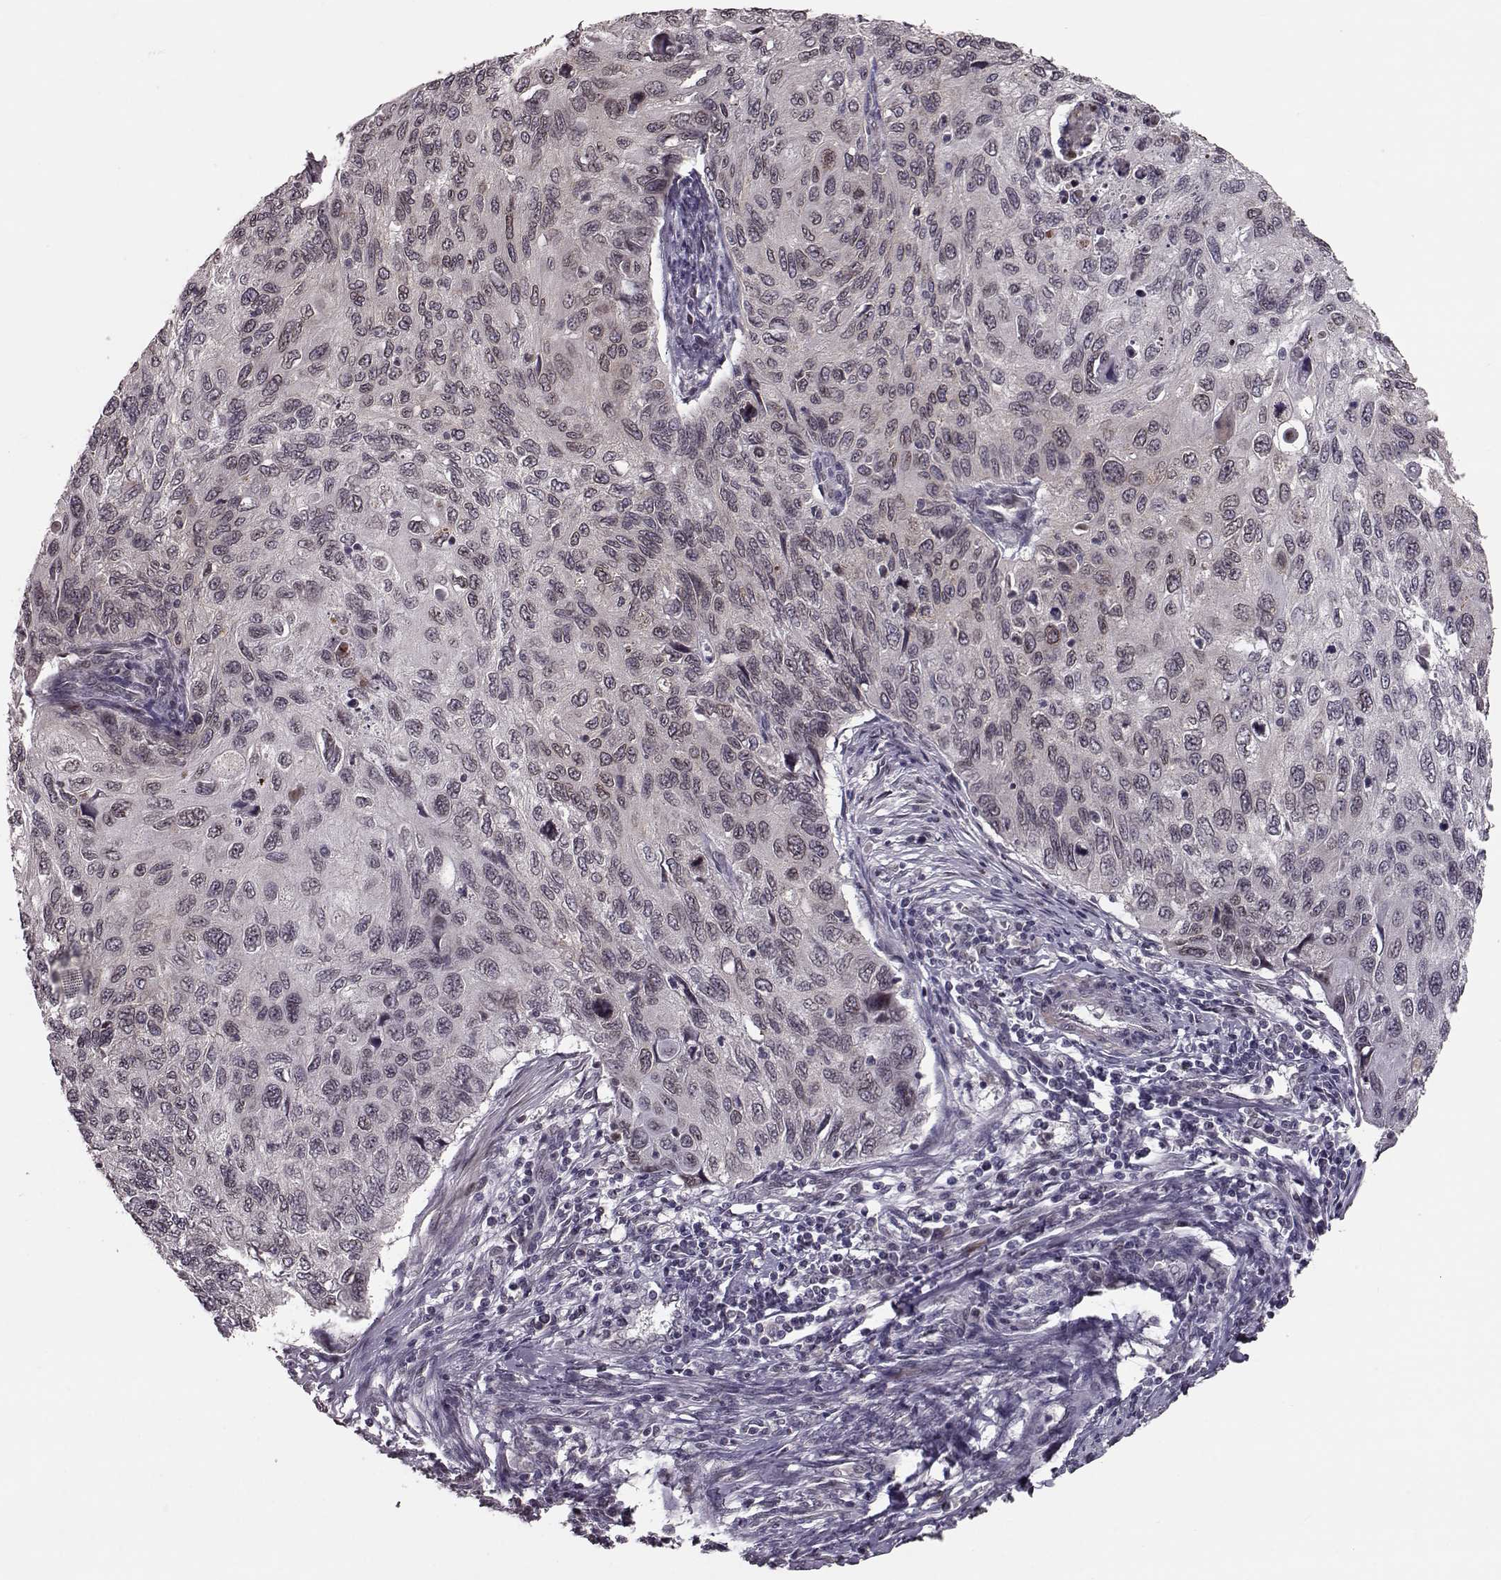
{"staining": {"intensity": "negative", "quantity": "none", "location": "none"}, "tissue": "cervical cancer", "cell_type": "Tumor cells", "image_type": "cancer", "snomed": [{"axis": "morphology", "description": "Squamous cell carcinoma, NOS"}, {"axis": "topography", "description": "Cervix"}], "caption": "IHC histopathology image of neoplastic tissue: human cervical squamous cell carcinoma stained with DAB (3,3'-diaminobenzidine) displays no significant protein expression in tumor cells.", "gene": "NUP37", "patient": {"sex": "female", "age": 70}}